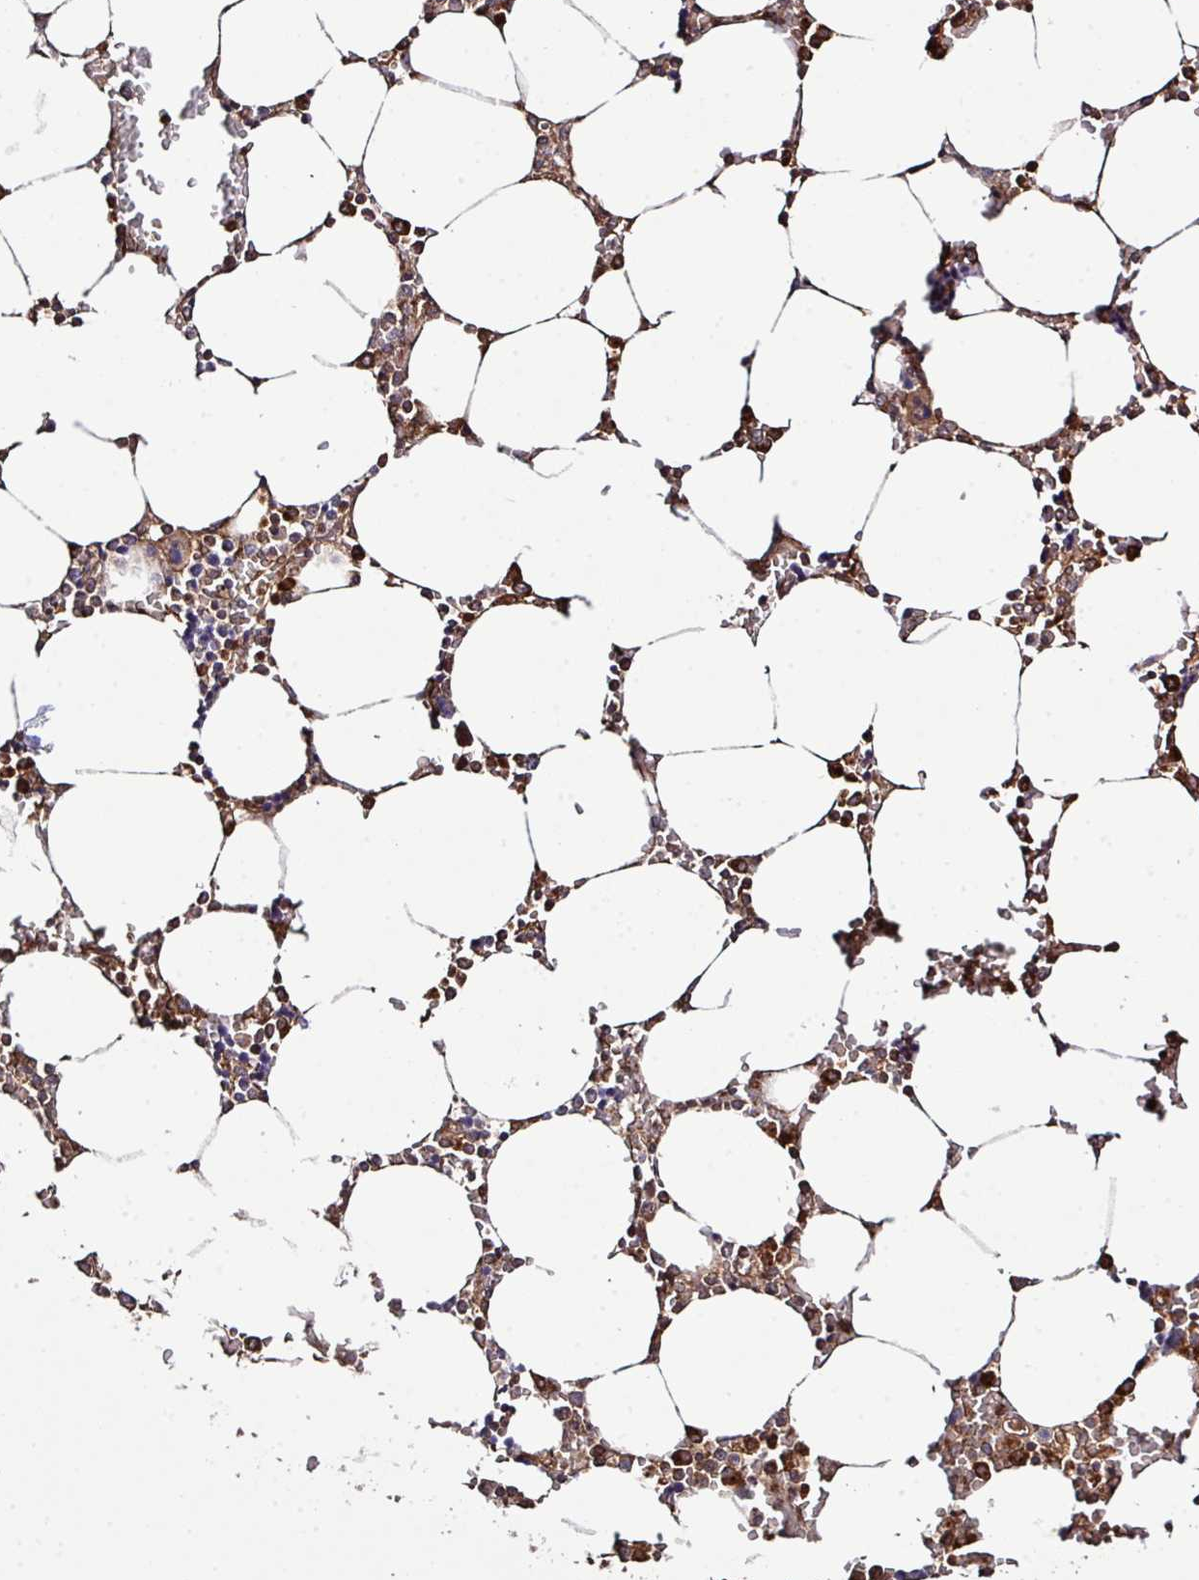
{"staining": {"intensity": "moderate", "quantity": "25%-75%", "location": "cytoplasmic/membranous"}, "tissue": "bone marrow", "cell_type": "Hematopoietic cells", "image_type": "normal", "snomed": [{"axis": "morphology", "description": "Normal tissue, NOS"}, {"axis": "topography", "description": "Bone marrow"}], "caption": "Human bone marrow stained for a protein (brown) shows moderate cytoplasmic/membranous positive expression in approximately 25%-75% of hematopoietic cells.", "gene": "ARPIN", "patient": {"sex": "male", "age": 64}}